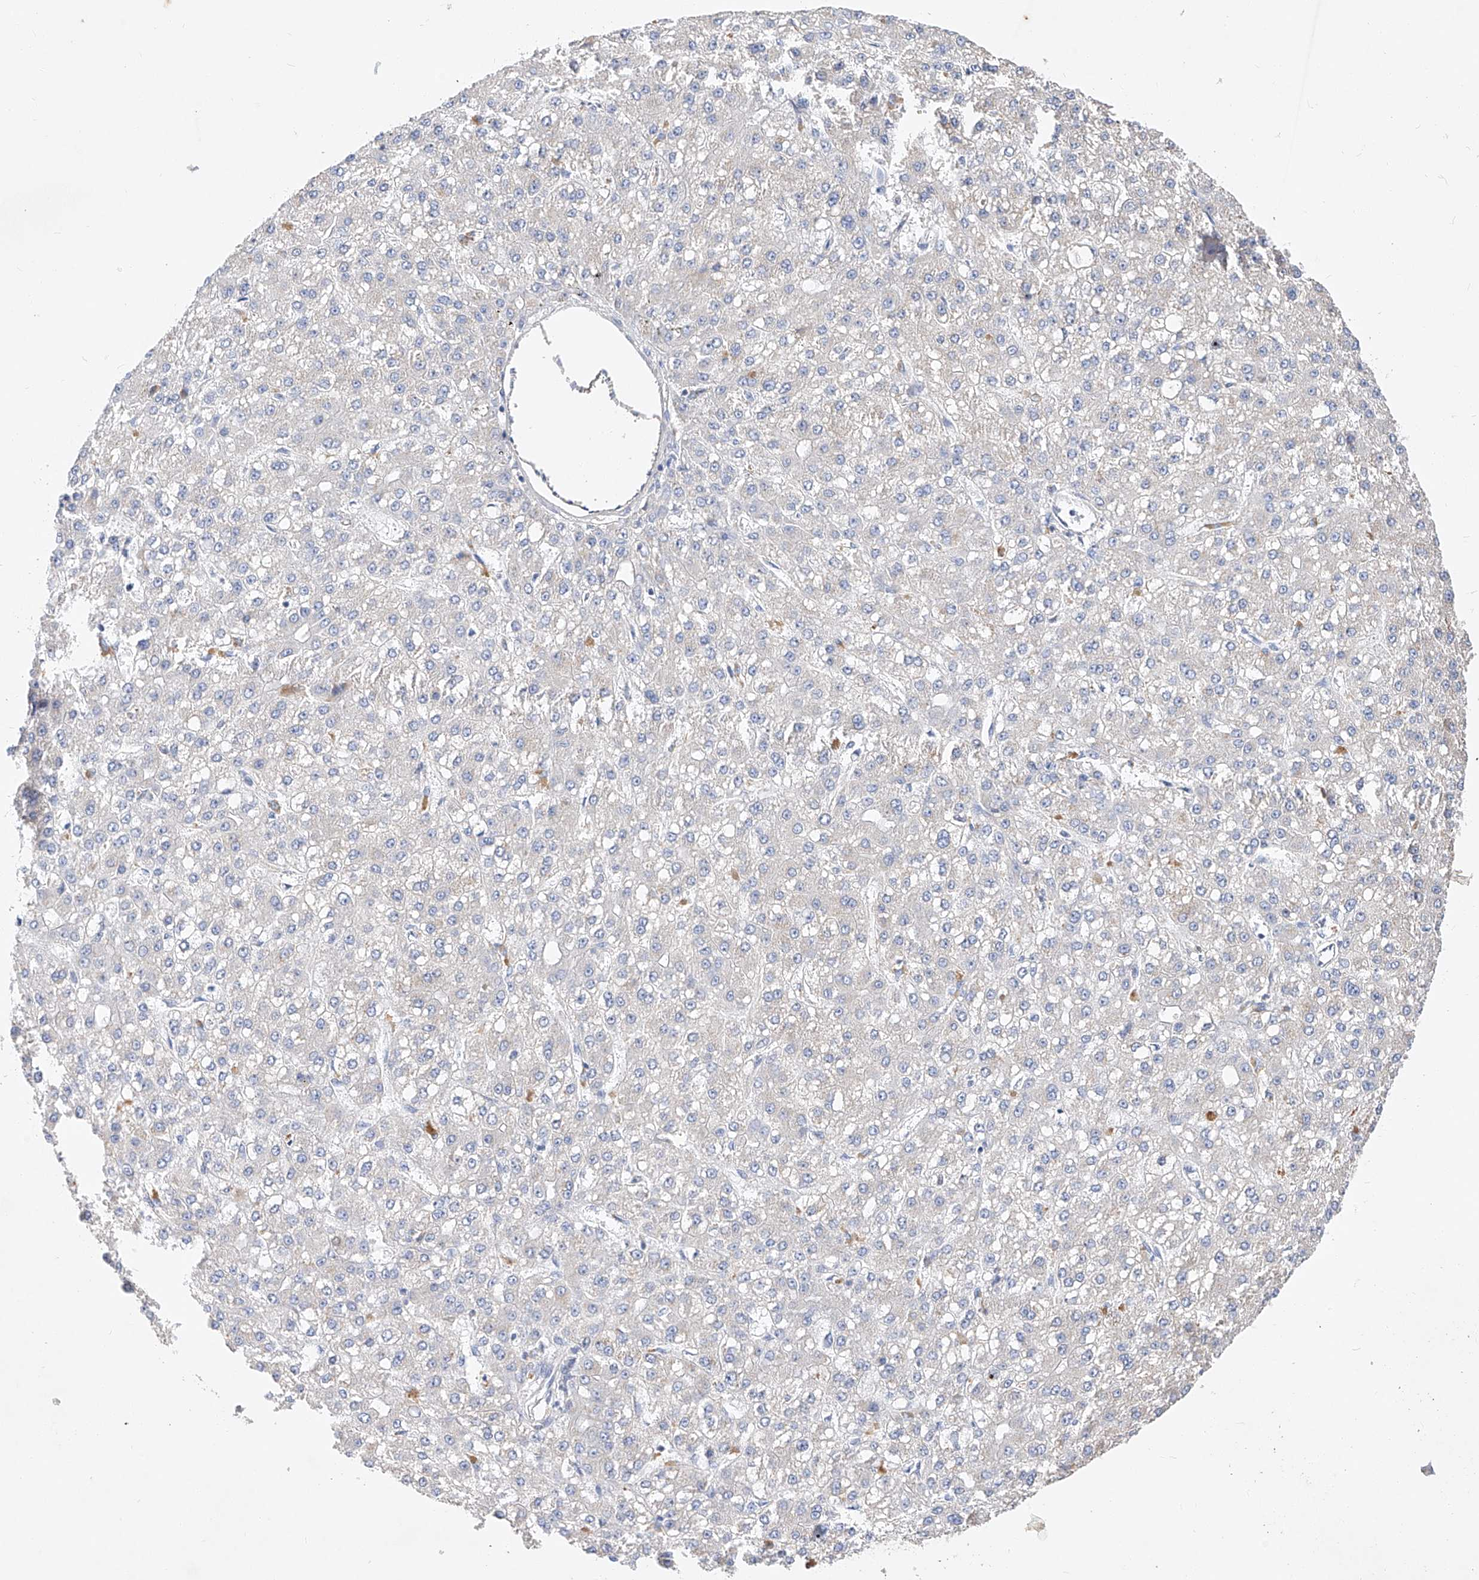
{"staining": {"intensity": "negative", "quantity": "none", "location": "none"}, "tissue": "liver cancer", "cell_type": "Tumor cells", "image_type": "cancer", "snomed": [{"axis": "morphology", "description": "Carcinoma, Hepatocellular, NOS"}, {"axis": "topography", "description": "Liver"}], "caption": "Immunohistochemistry of human liver cancer demonstrates no staining in tumor cells. (Immunohistochemistry, brightfield microscopy, high magnification).", "gene": "AMD1", "patient": {"sex": "male", "age": 67}}